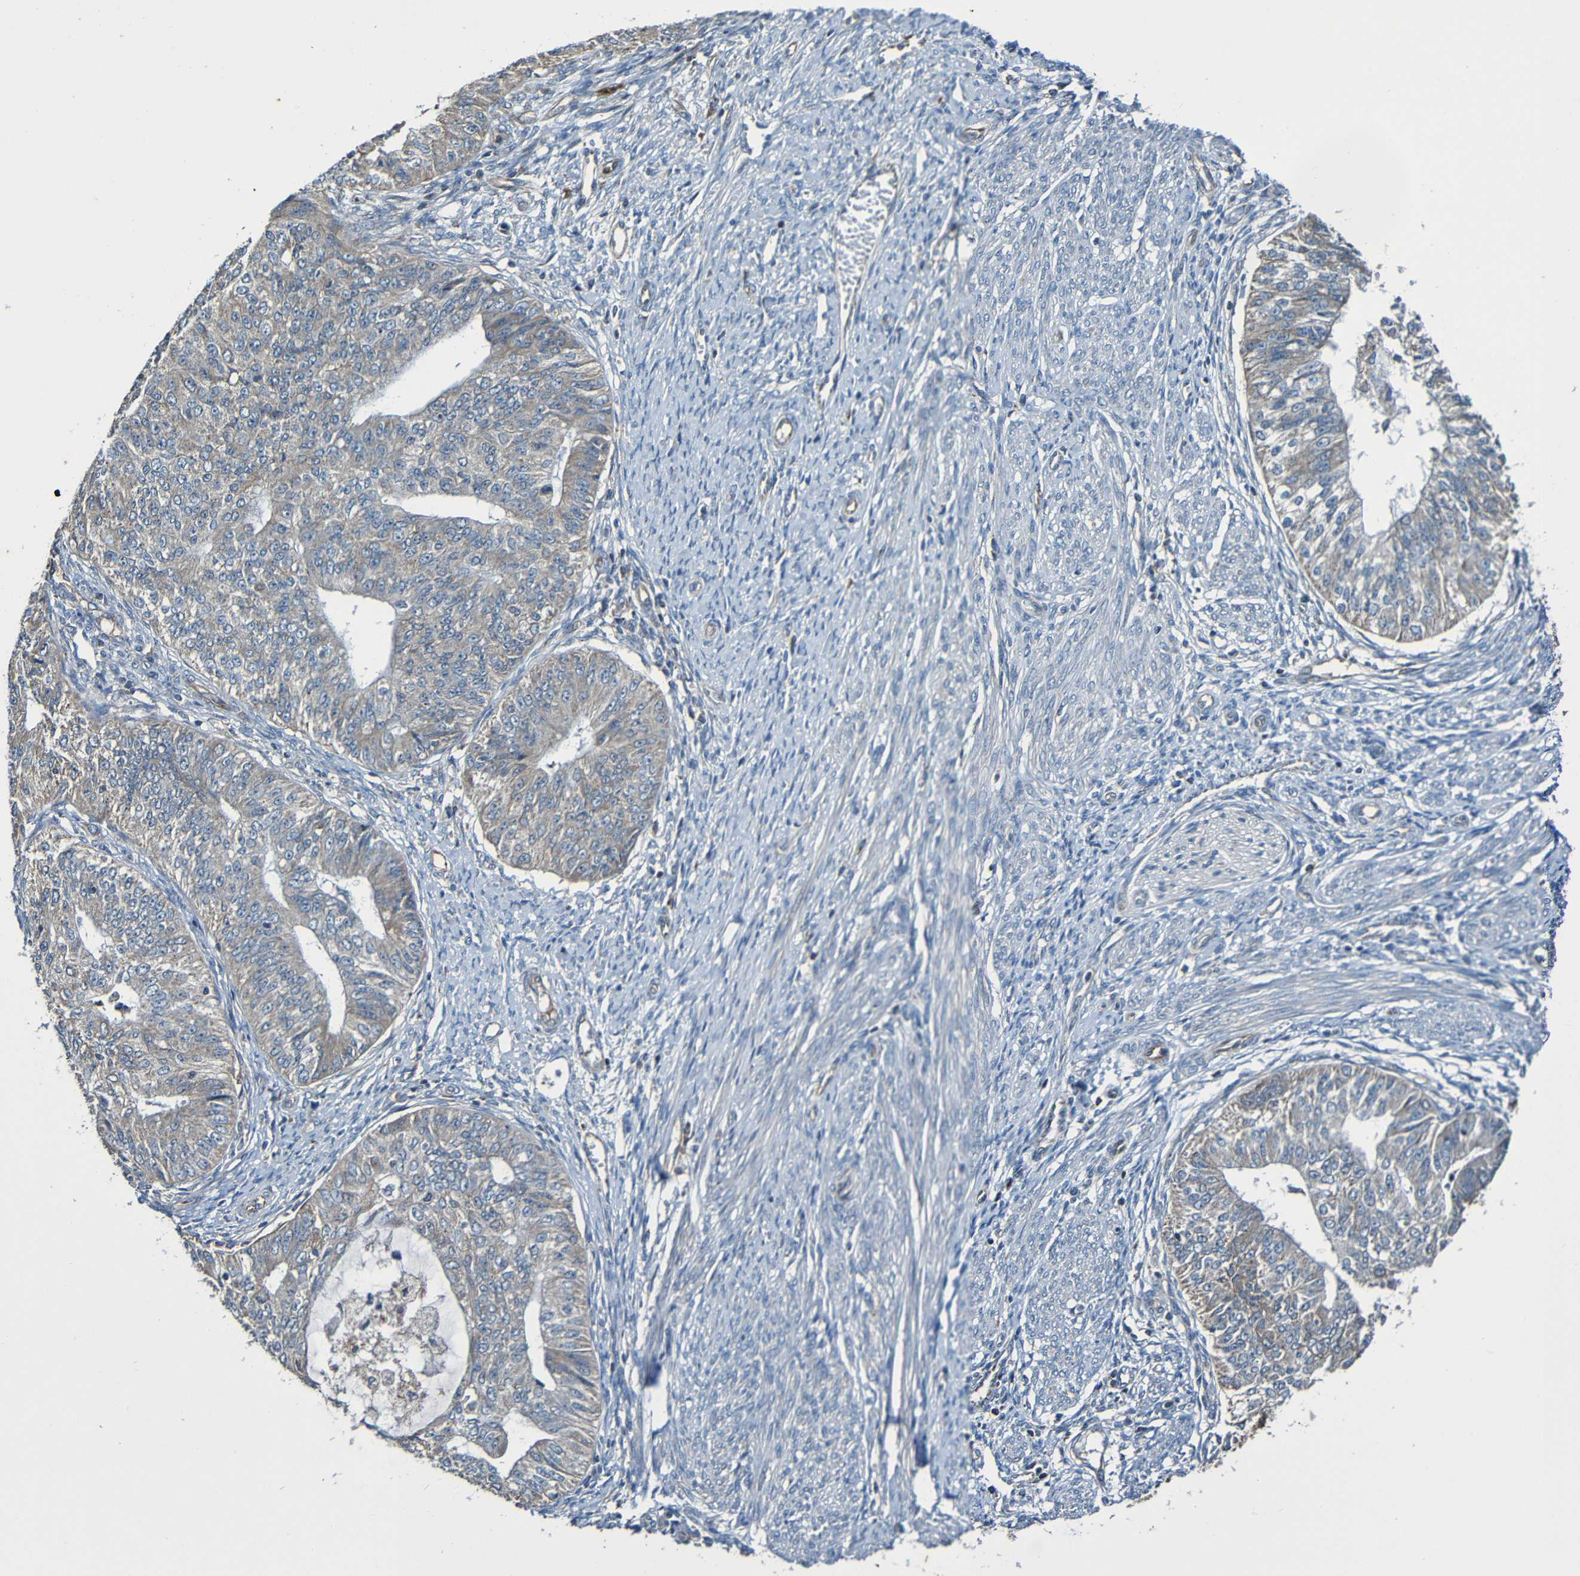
{"staining": {"intensity": "weak", "quantity": "25%-75%", "location": "cytoplasmic/membranous"}, "tissue": "endometrial cancer", "cell_type": "Tumor cells", "image_type": "cancer", "snomed": [{"axis": "morphology", "description": "Adenocarcinoma, NOS"}, {"axis": "topography", "description": "Endometrium"}], "caption": "Immunohistochemistry (IHC) of human endometrial cancer shows low levels of weak cytoplasmic/membranous expression in approximately 25%-75% of tumor cells.", "gene": "ADAM15", "patient": {"sex": "female", "age": 32}}